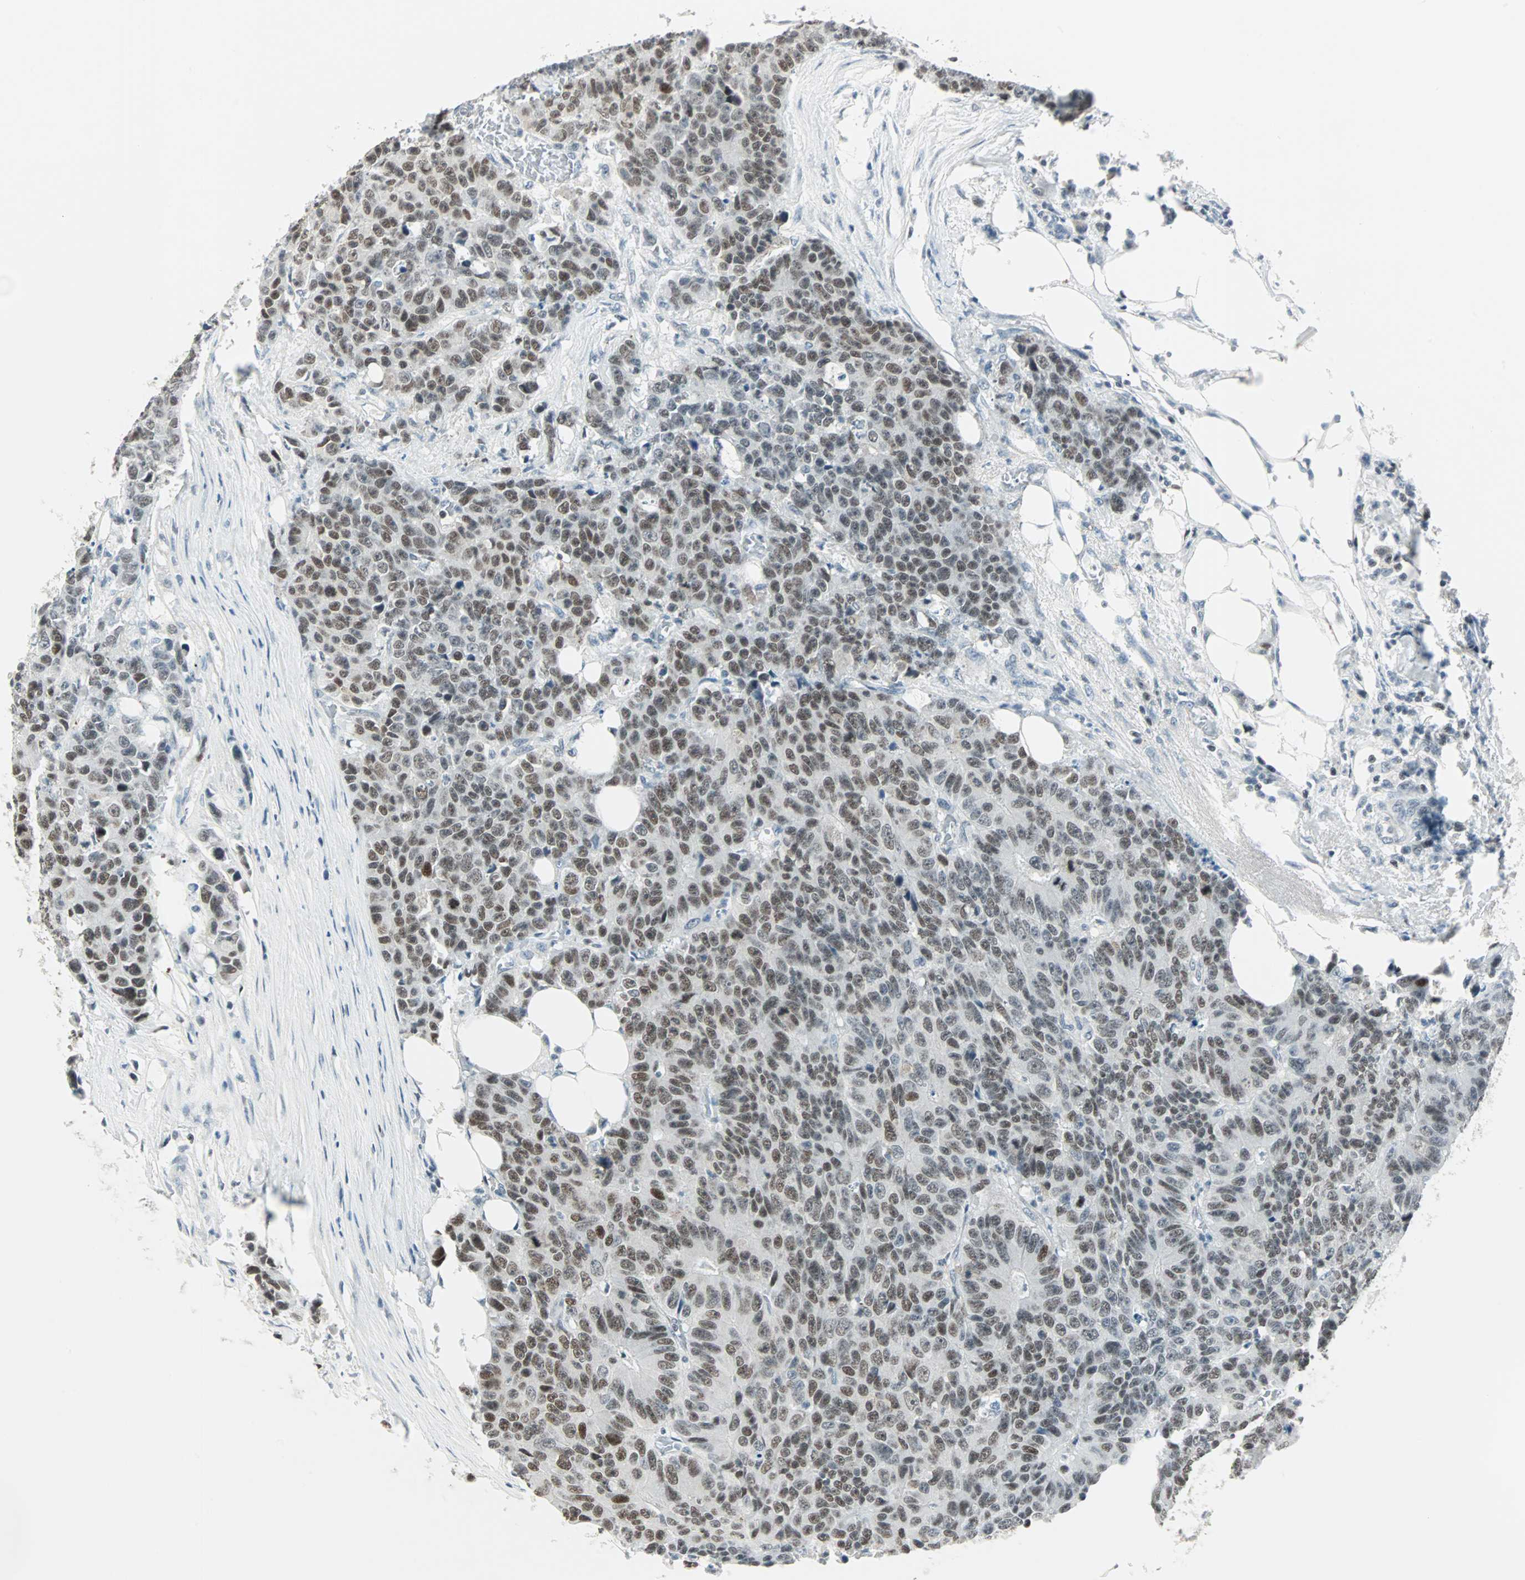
{"staining": {"intensity": "moderate", "quantity": ">75%", "location": "nuclear"}, "tissue": "colorectal cancer", "cell_type": "Tumor cells", "image_type": "cancer", "snomed": [{"axis": "morphology", "description": "Adenocarcinoma, NOS"}, {"axis": "topography", "description": "Colon"}], "caption": "Colorectal cancer was stained to show a protein in brown. There is medium levels of moderate nuclear staining in about >75% of tumor cells. The protein is shown in brown color, while the nuclei are stained blue.", "gene": "SIN3A", "patient": {"sex": "female", "age": 86}}